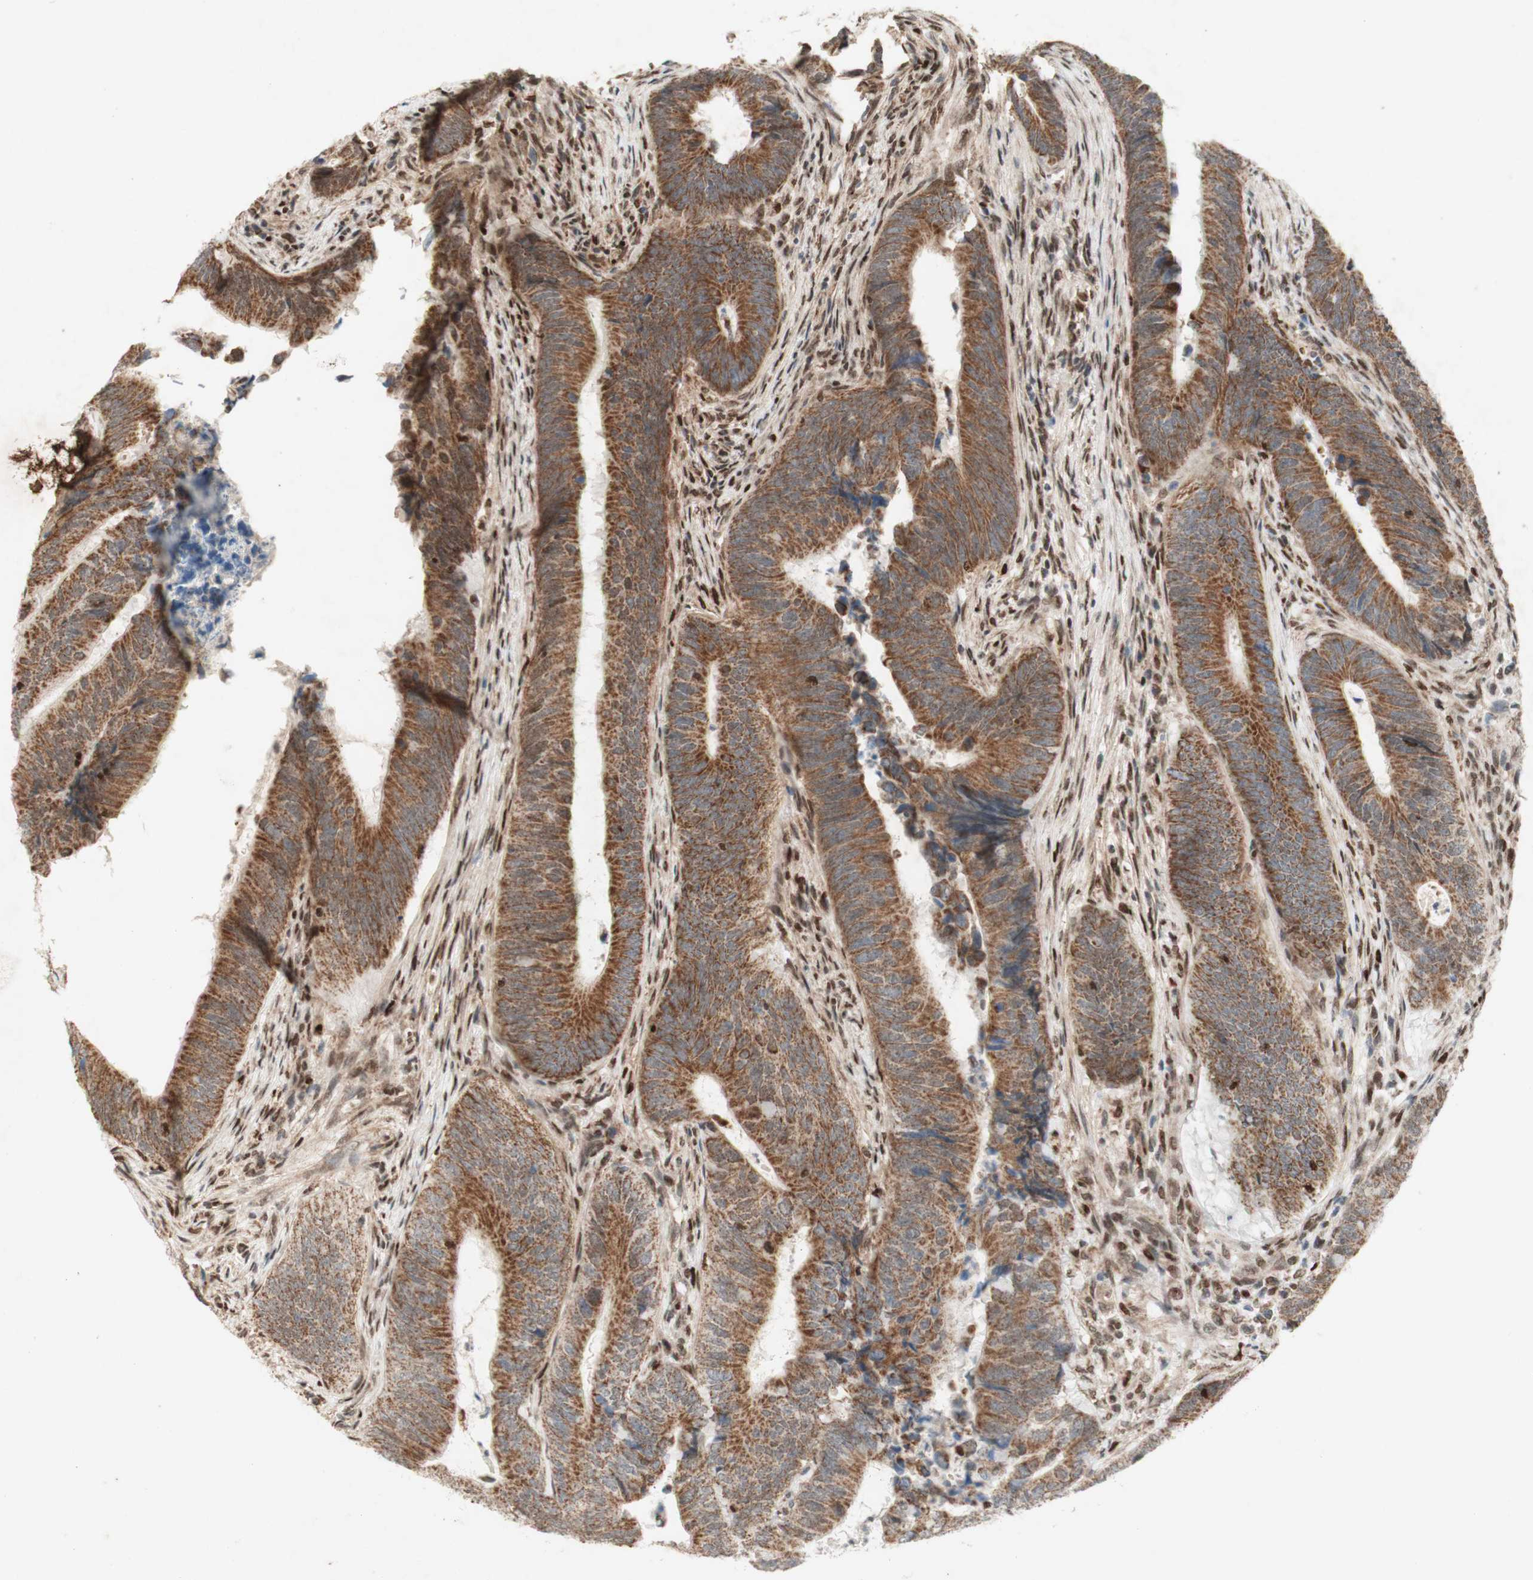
{"staining": {"intensity": "moderate", "quantity": ">75%", "location": "cytoplasmic/membranous"}, "tissue": "colorectal cancer", "cell_type": "Tumor cells", "image_type": "cancer", "snomed": [{"axis": "morphology", "description": "Normal tissue, NOS"}, {"axis": "morphology", "description": "Adenocarcinoma, NOS"}, {"axis": "topography", "description": "Colon"}], "caption": "Approximately >75% of tumor cells in human adenocarcinoma (colorectal) display moderate cytoplasmic/membranous protein positivity as visualized by brown immunohistochemical staining.", "gene": "DNMT3A", "patient": {"sex": "male", "age": 56}}